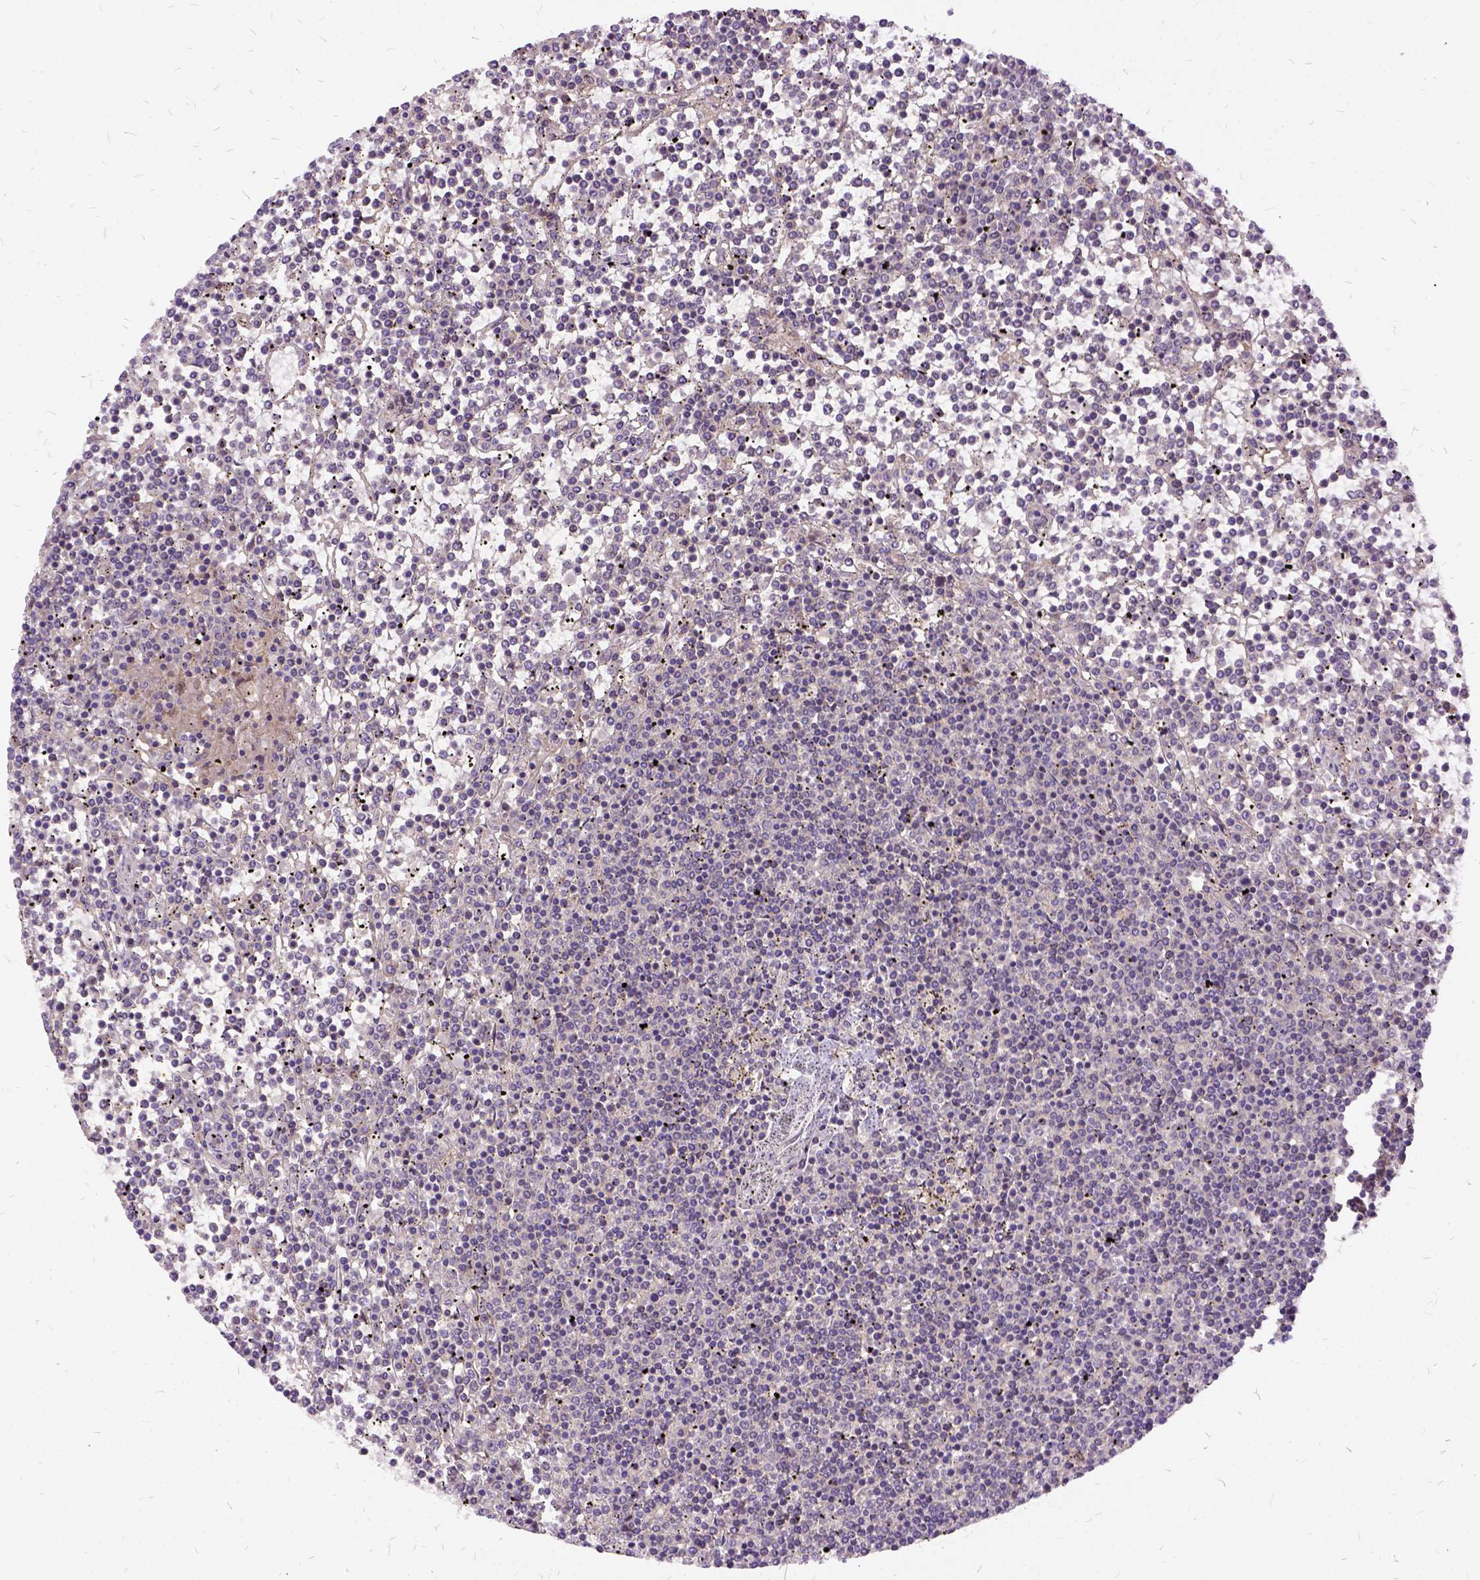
{"staining": {"intensity": "negative", "quantity": "none", "location": "none"}, "tissue": "lymphoma", "cell_type": "Tumor cells", "image_type": "cancer", "snomed": [{"axis": "morphology", "description": "Malignant lymphoma, non-Hodgkin's type, Low grade"}, {"axis": "topography", "description": "Spleen"}], "caption": "DAB (3,3'-diaminobenzidine) immunohistochemical staining of lymphoma displays no significant expression in tumor cells.", "gene": "ILRUN", "patient": {"sex": "female", "age": 19}}